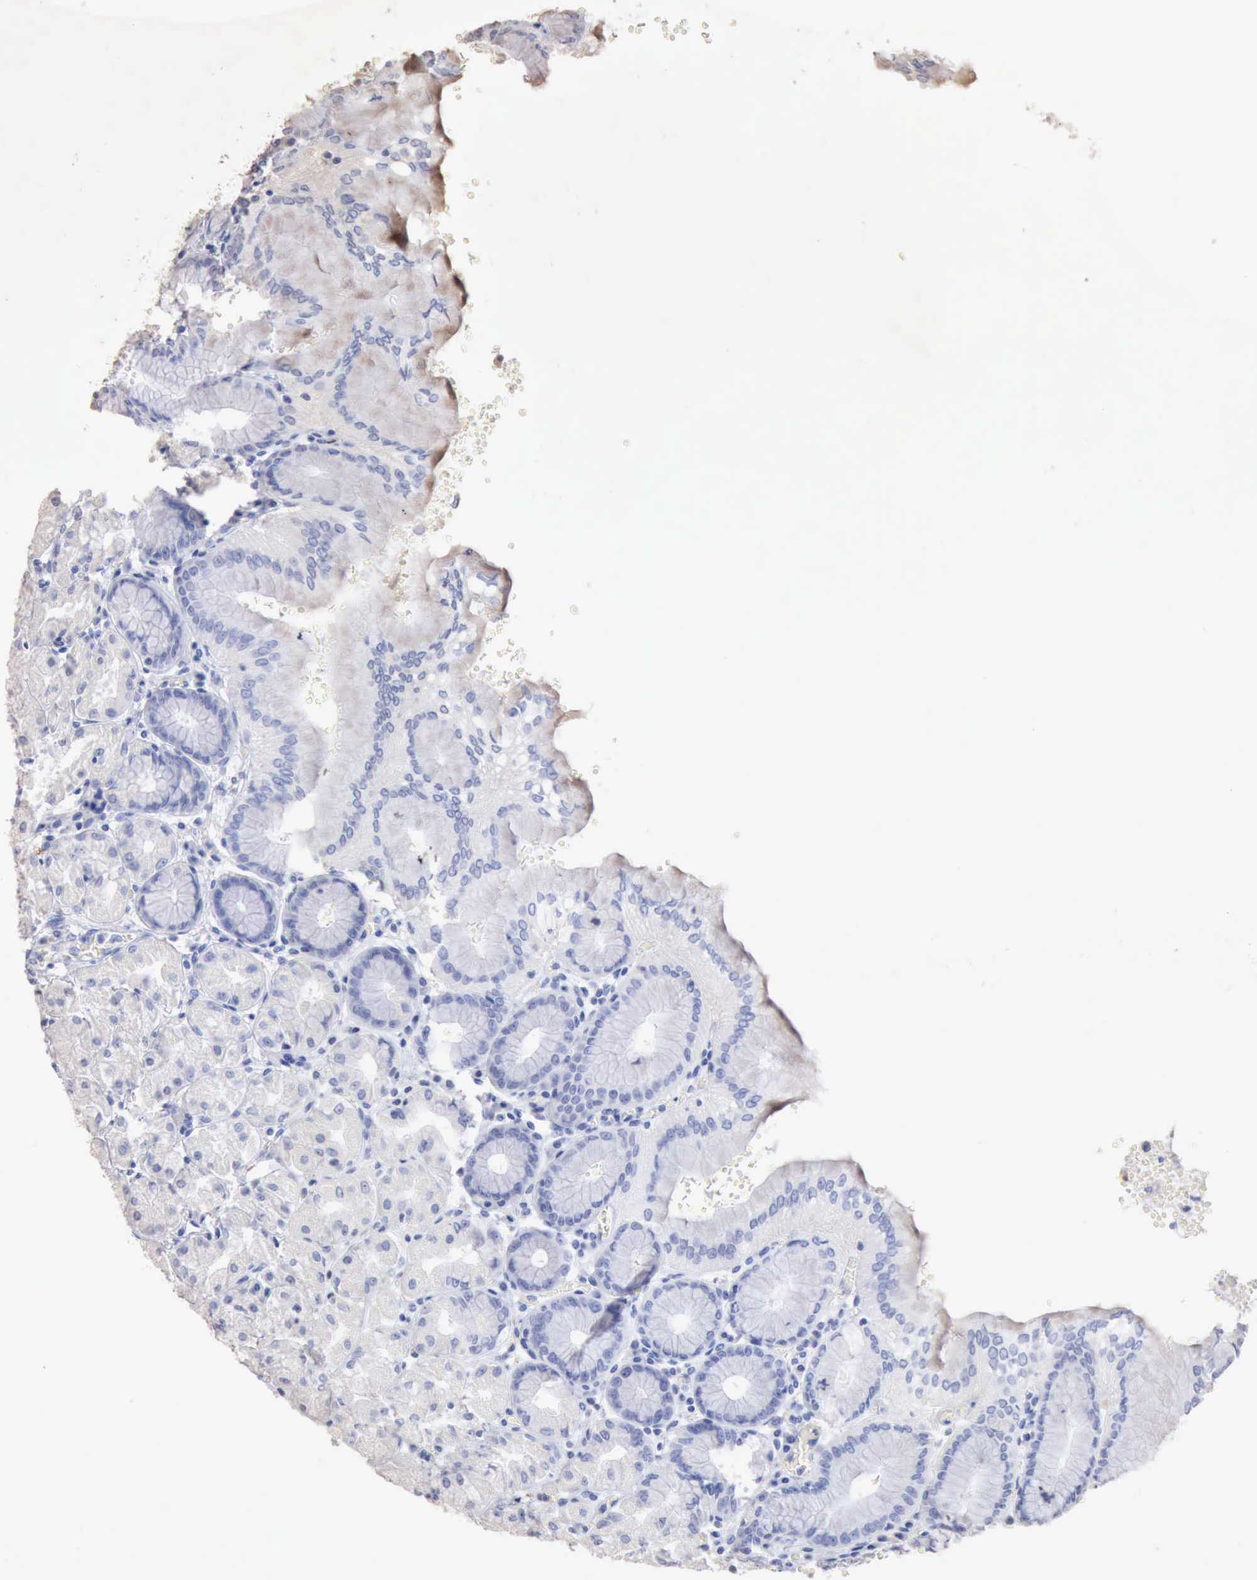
{"staining": {"intensity": "negative", "quantity": "none", "location": "none"}, "tissue": "stomach", "cell_type": "Glandular cells", "image_type": "normal", "snomed": [{"axis": "morphology", "description": "Normal tissue, NOS"}, {"axis": "topography", "description": "Stomach, upper"}, {"axis": "topography", "description": "Stomach"}], "caption": "A histopathology image of stomach stained for a protein demonstrates no brown staining in glandular cells. (DAB (3,3'-diaminobenzidine) immunohistochemistry, high magnification).", "gene": "KRT6B", "patient": {"sex": "male", "age": 76}}